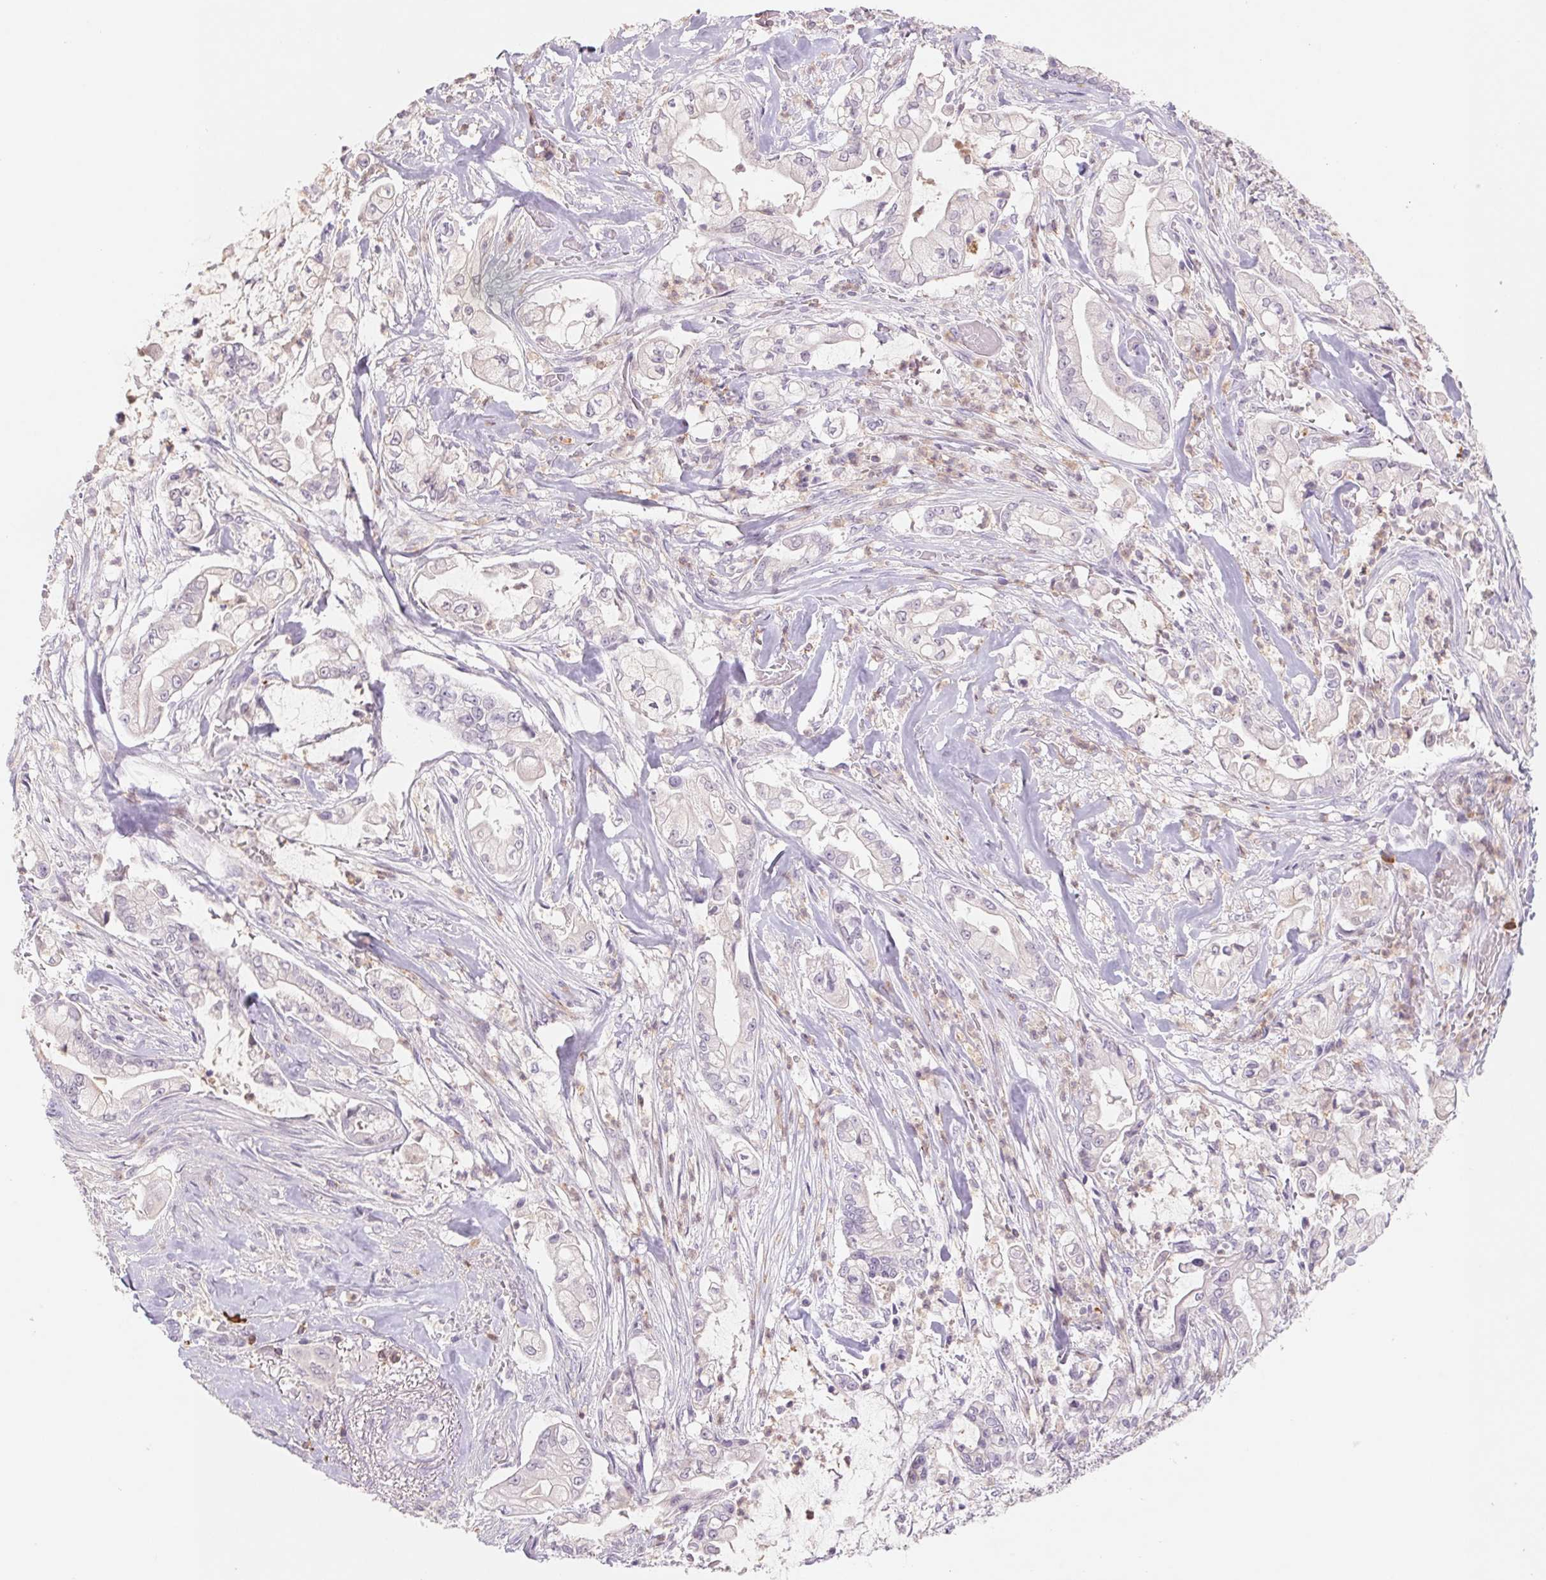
{"staining": {"intensity": "negative", "quantity": "none", "location": "none"}, "tissue": "pancreatic cancer", "cell_type": "Tumor cells", "image_type": "cancer", "snomed": [{"axis": "morphology", "description": "Adenocarcinoma, NOS"}, {"axis": "topography", "description": "Pancreas"}], "caption": "An image of human adenocarcinoma (pancreatic) is negative for staining in tumor cells.", "gene": "KIF26A", "patient": {"sex": "female", "age": 69}}